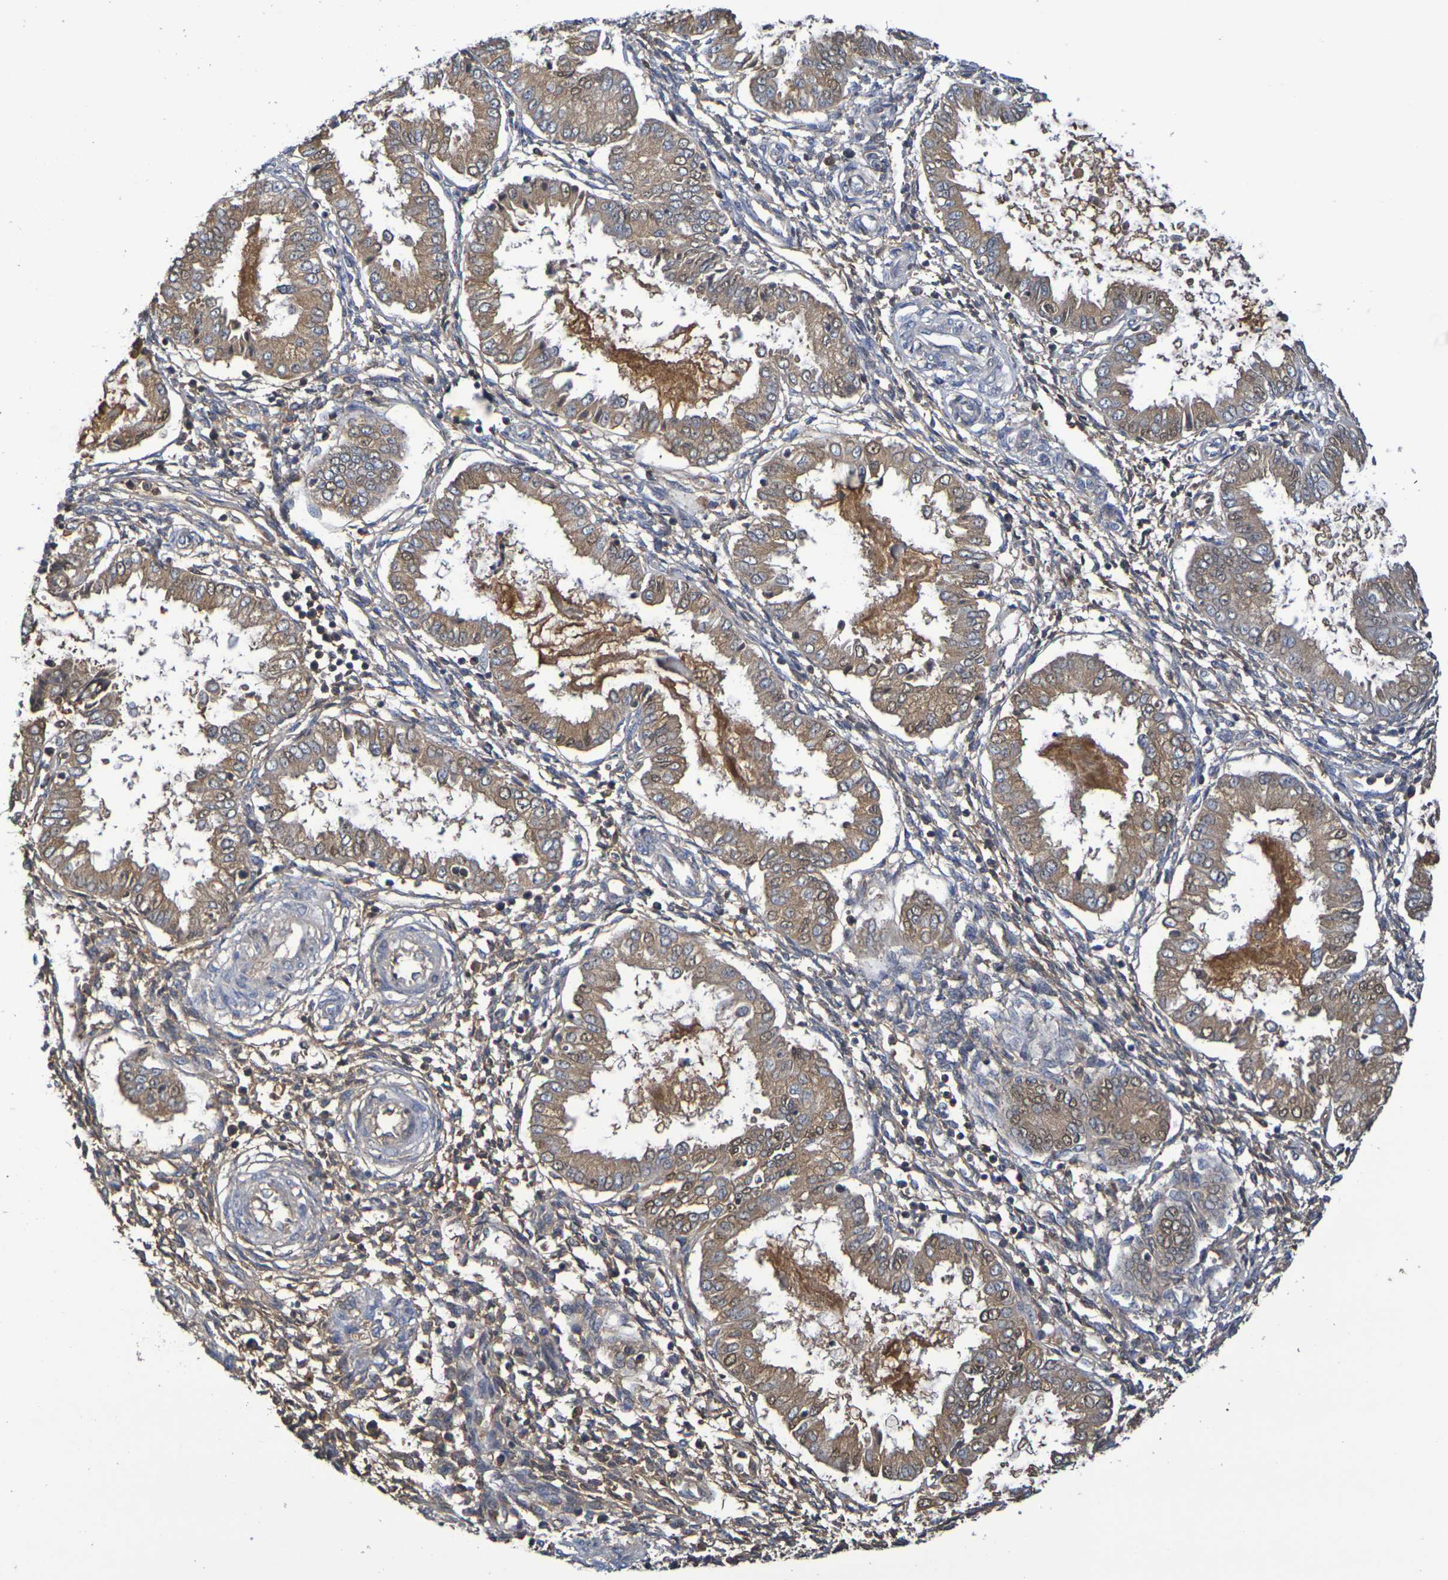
{"staining": {"intensity": "moderate", "quantity": "<25%", "location": "cytoplasmic/membranous,nuclear"}, "tissue": "endometrium", "cell_type": "Cells in endometrial stroma", "image_type": "normal", "snomed": [{"axis": "morphology", "description": "Normal tissue, NOS"}, {"axis": "topography", "description": "Endometrium"}], "caption": "Endometrium stained with IHC displays moderate cytoplasmic/membranous,nuclear expression in approximately <25% of cells in endometrial stroma.", "gene": "TERF2", "patient": {"sex": "female", "age": 33}}